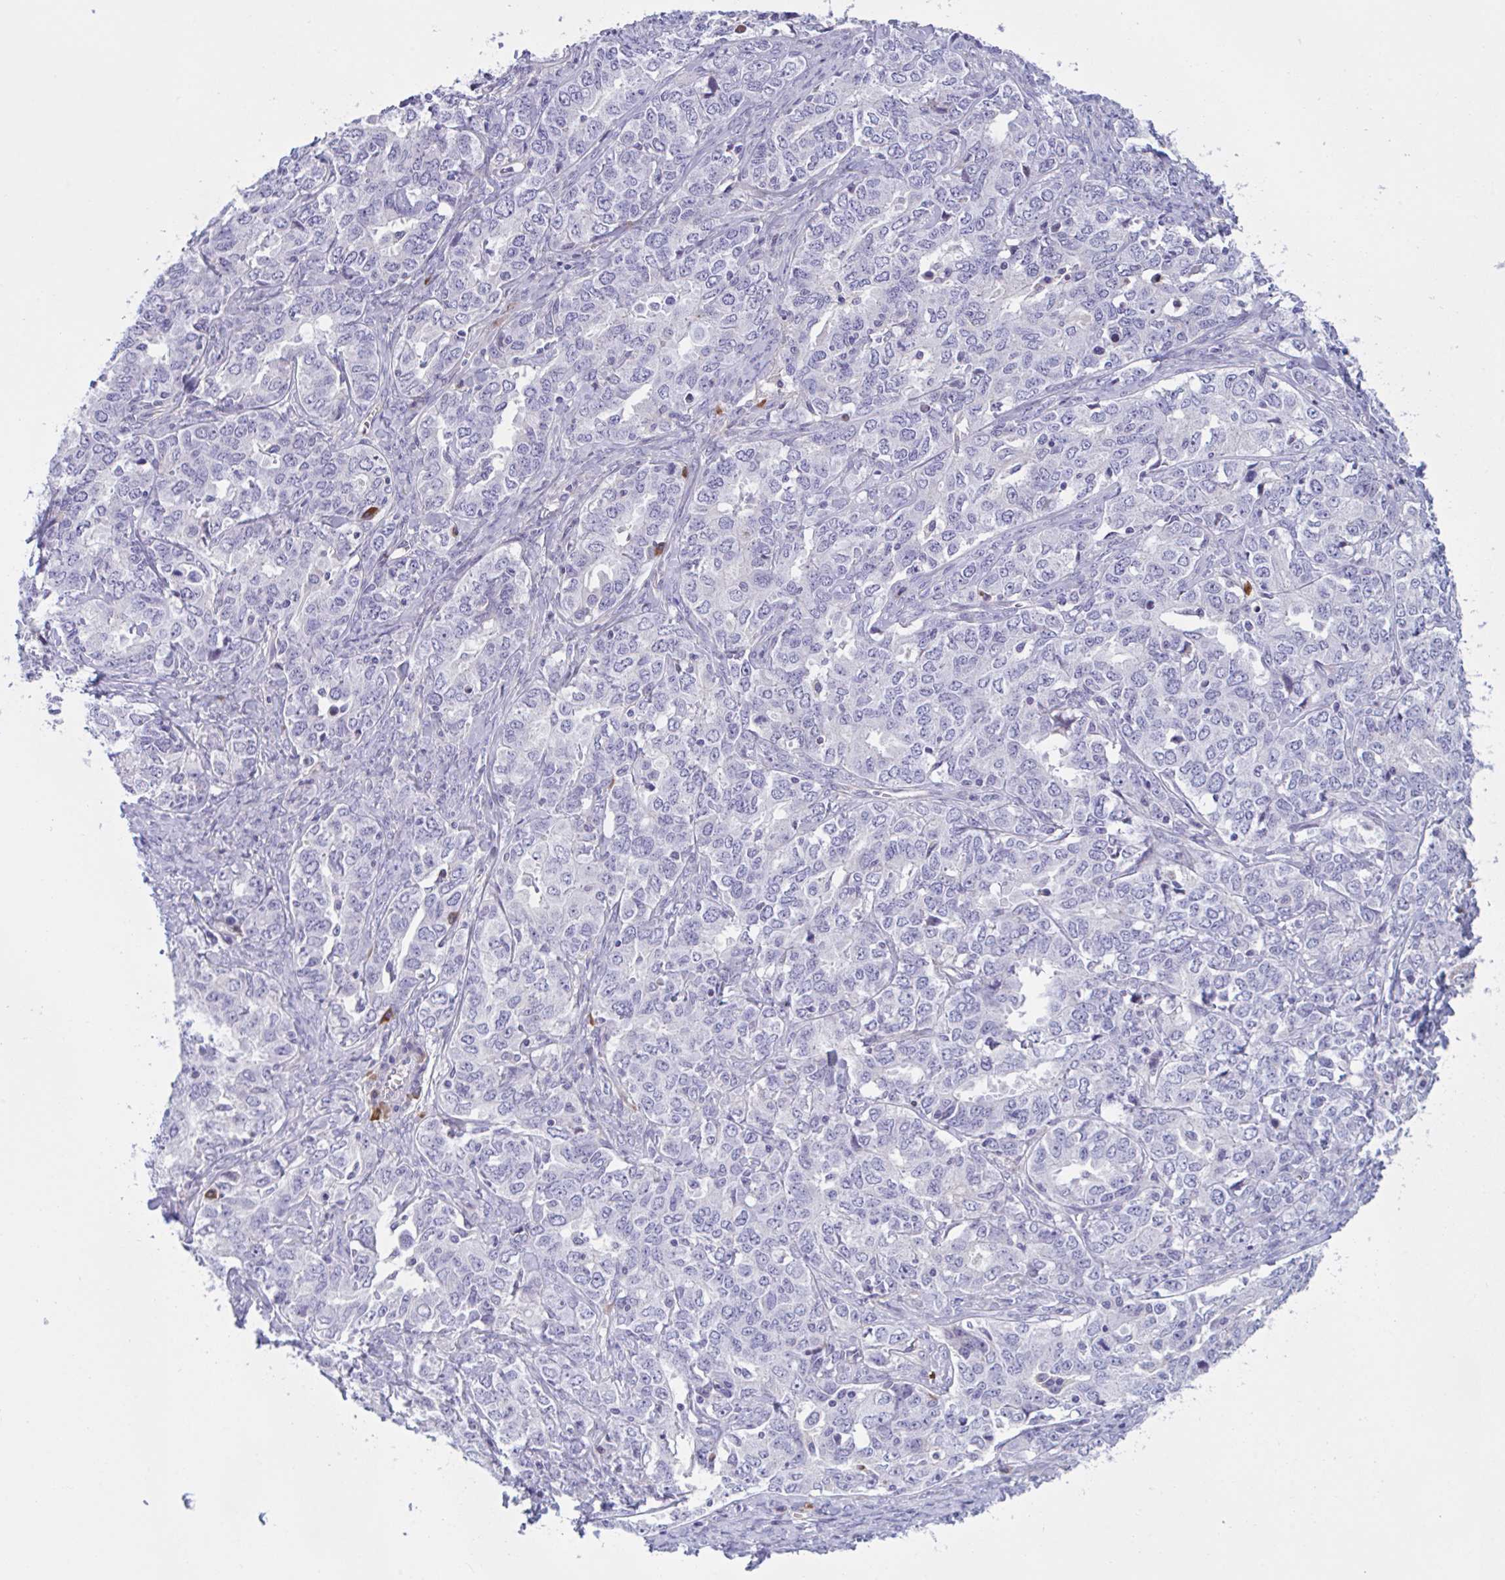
{"staining": {"intensity": "negative", "quantity": "none", "location": "none"}, "tissue": "ovarian cancer", "cell_type": "Tumor cells", "image_type": "cancer", "snomed": [{"axis": "morphology", "description": "Carcinoma, endometroid"}, {"axis": "topography", "description": "Ovary"}], "caption": "Tumor cells show no significant staining in endometroid carcinoma (ovarian).", "gene": "MS4A14", "patient": {"sex": "female", "age": 62}}